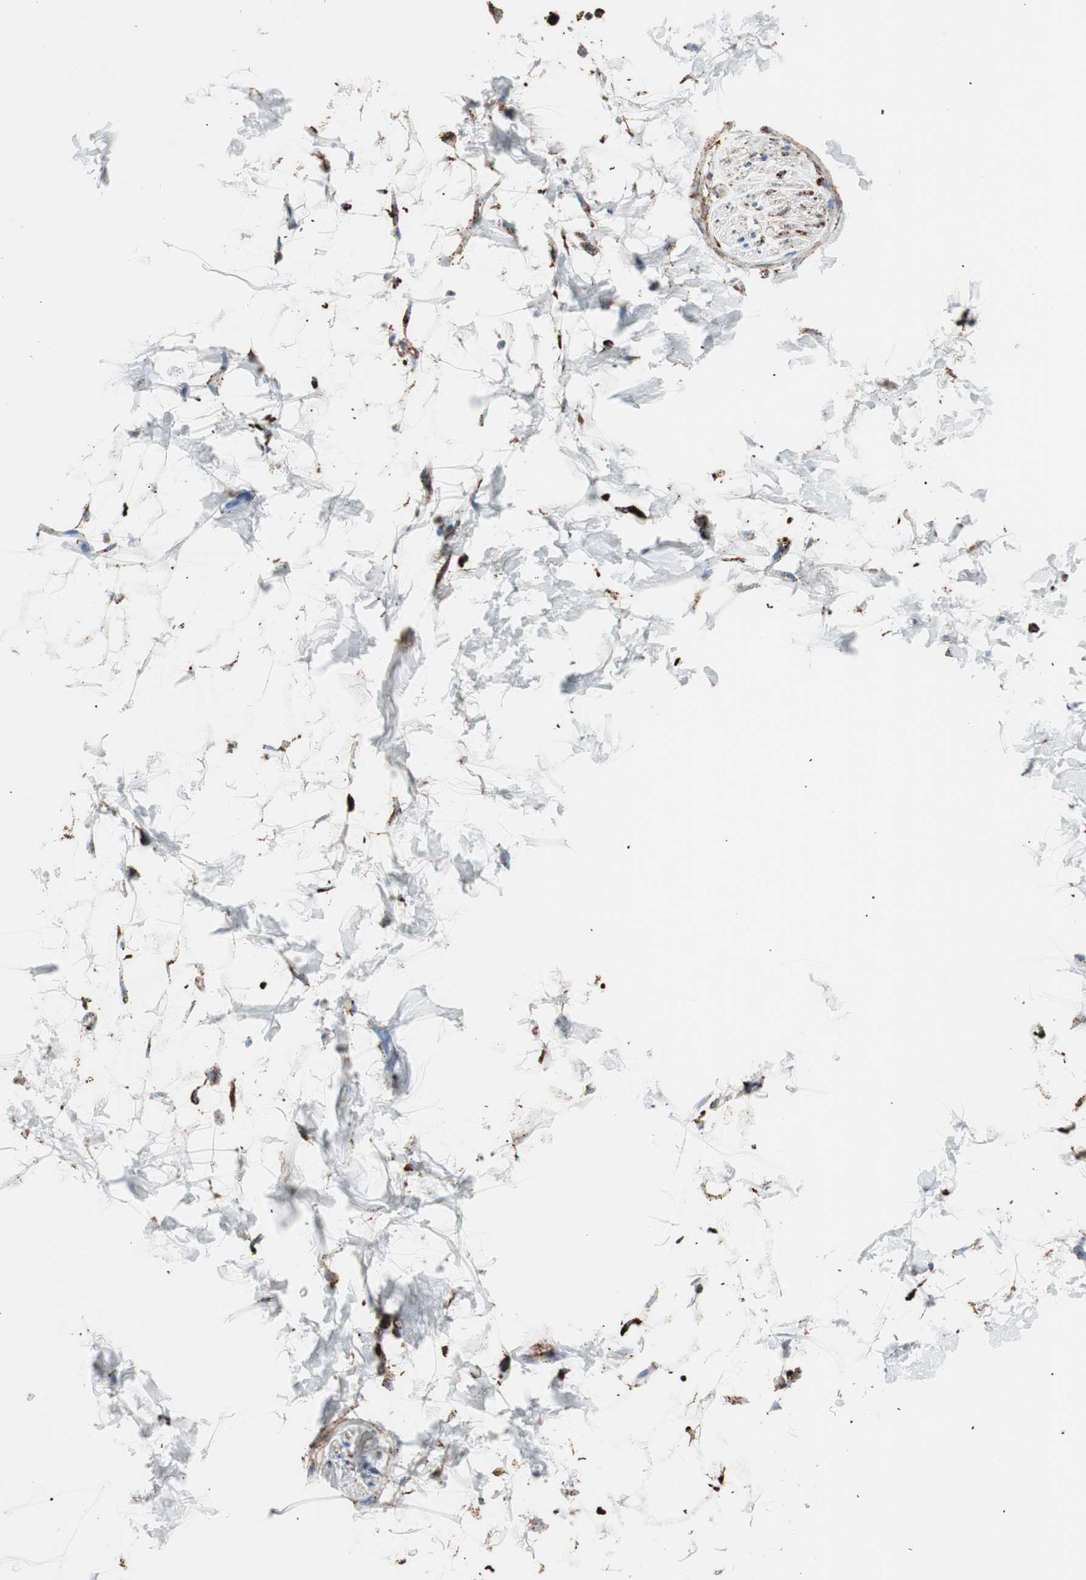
{"staining": {"intensity": "strong", "quantity": ">75%", "location": "cytoplasmic/membranous"}, "tissue": "adipose tissue", "cell_type": "Adipocytes", "image_type": "normal", "snomed": [{"axis": "morphology", "description": "Normal tissue, NOS"}, {"axis": "topography", "description": "Soft tissue"}], "caption": "The micrograph reveals immunohistochemical staining of unremarkable adipose tissue. There is strong cytoplasmic/membranous positivity is seen in approximately >75% of adipocytes. Ihc stains the protein in brown and the nuclei are stained blue.", "gene": "LAMP1", "patient": {"sex": "male", "age": 72}}